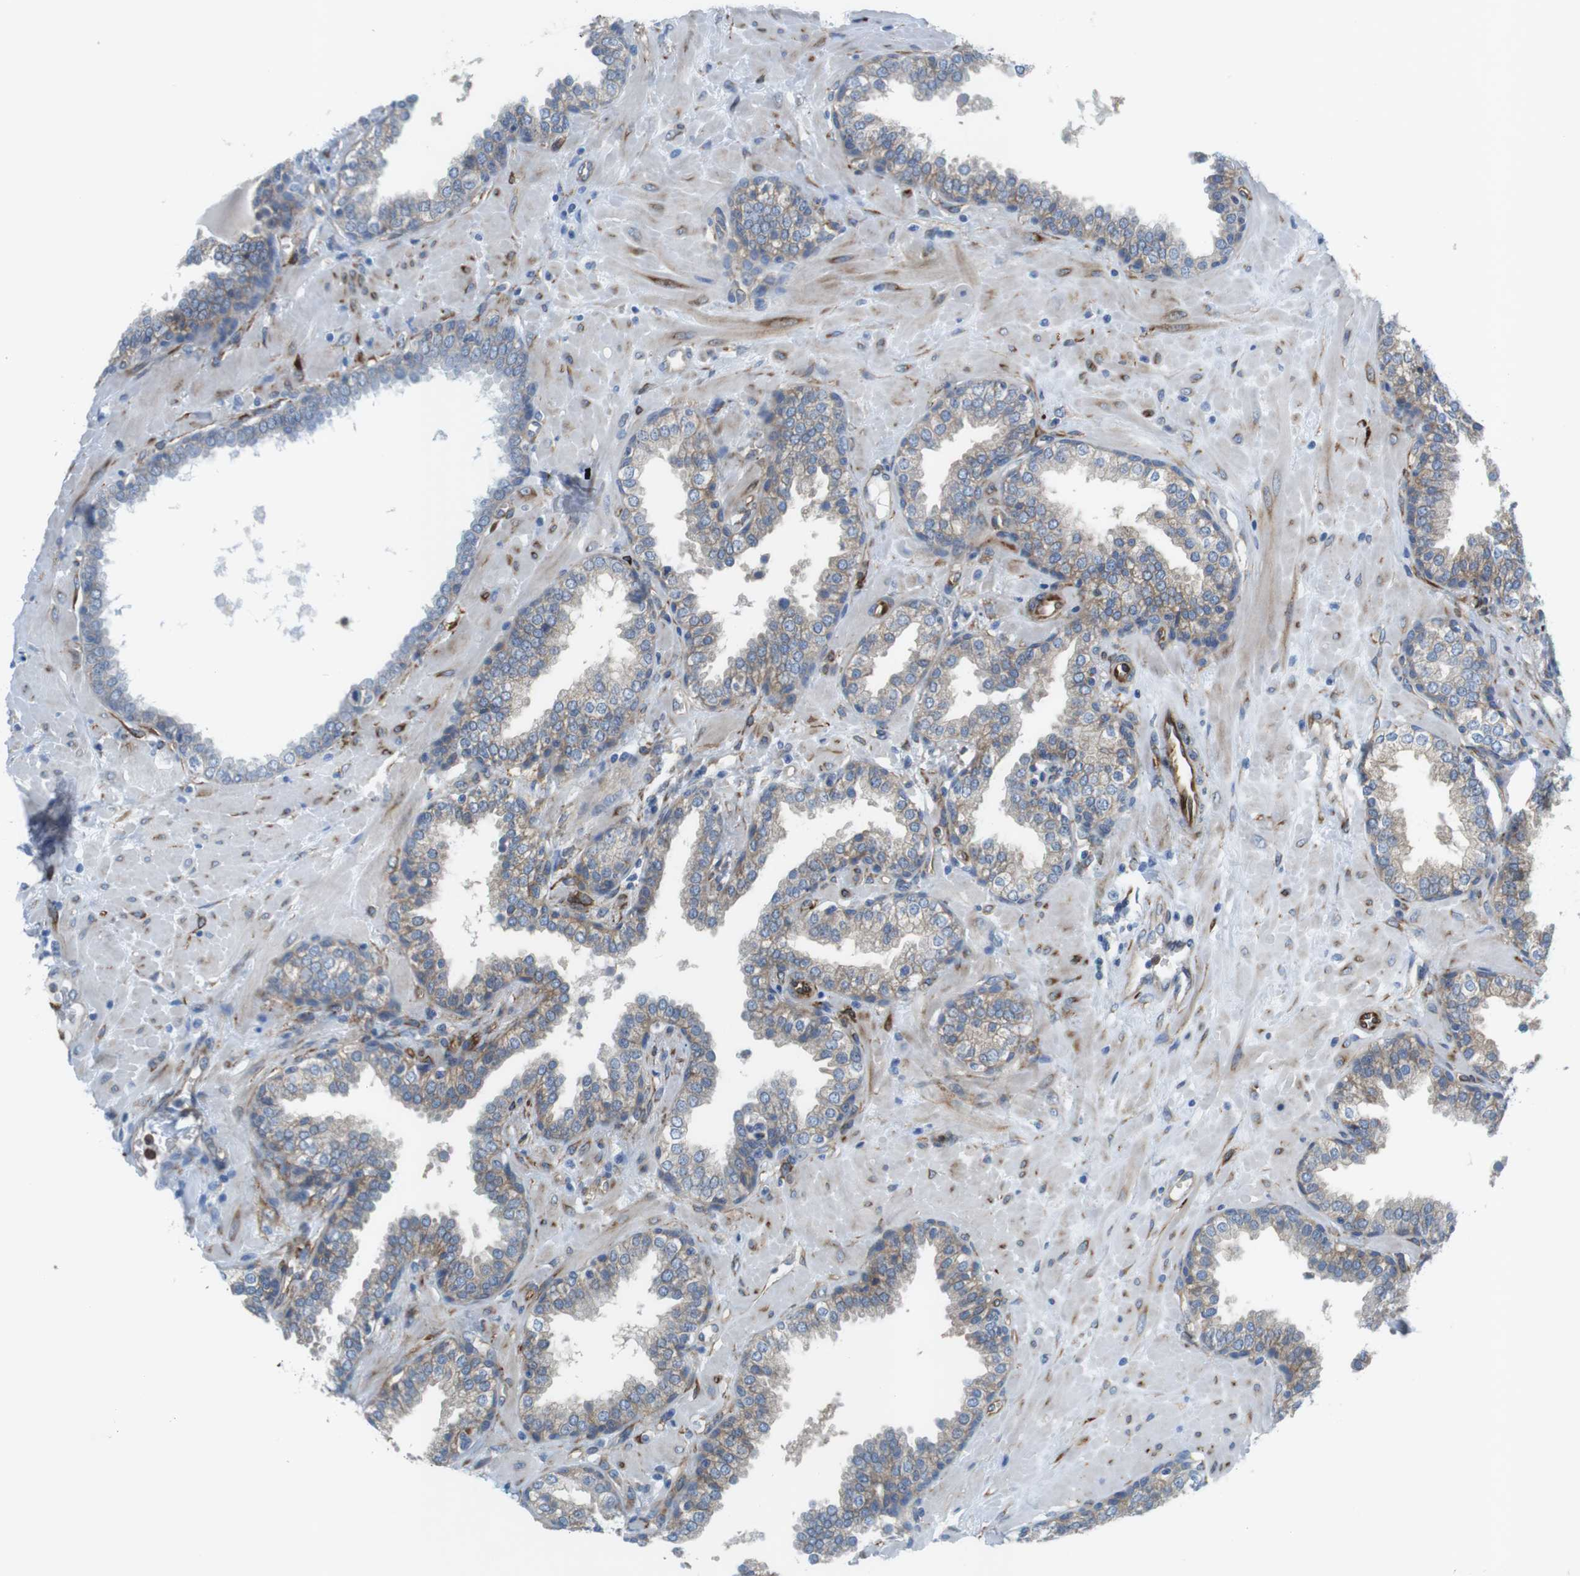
{"staining": {"intensity": "weak", "quantity": "25%-75%", "location": "cytoplasmic/membranous"}, "tissue": "prostate", "cell_type": "Glandular cells", "image_type": "normal", "snomed": [{"axis": "morphology", "description": "Normal tissue, NOS"}, {"axis": "topography", "description": "Prostate"}], "caption": "This is a histology image of IHC staining of benign prostate, which shows weak expression in the cytoplasmic/membranous of glandular cells.", "gene": "EMP2", "patient": {"sex": "male", "age": 51}}